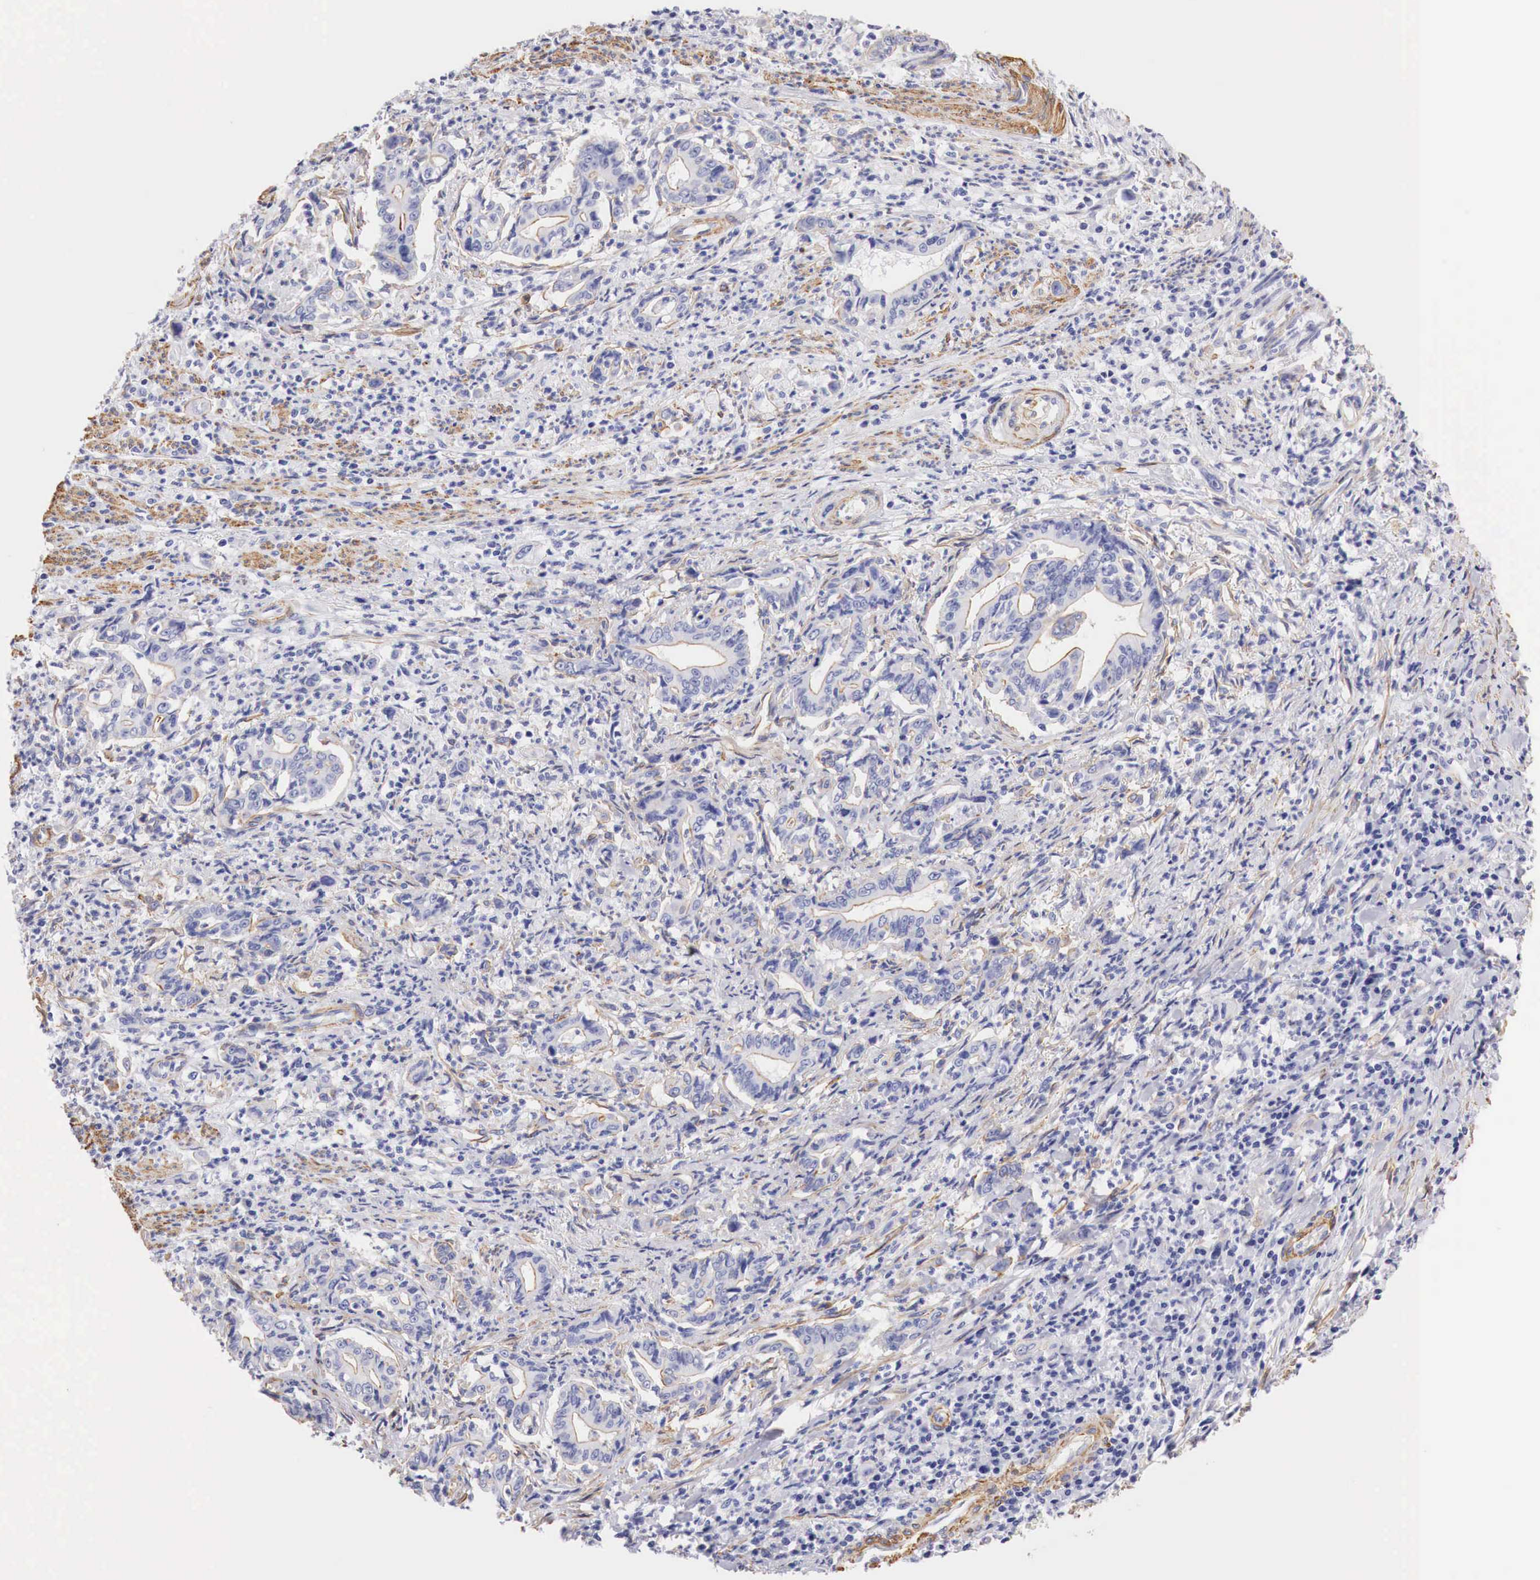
{"staining": {"intensity": "weak", "quantity": "<25%", "location": "cytoplasmic/membranous"}, "tissue": "stomach cancer", "cell_type": "Tumor cells", "image_type": "cancer", "snomed": [{"axis": "morphology", "description": "Adenocarcinoma, NOS"}, {"axis": "topography", "description": "Stomach"}], "caption": "The micrograph displays no staining of tumor cells in stomach adenocarcinoma.", "gene": "TPM1", "patient": {"sex": "female", "age": 76}}